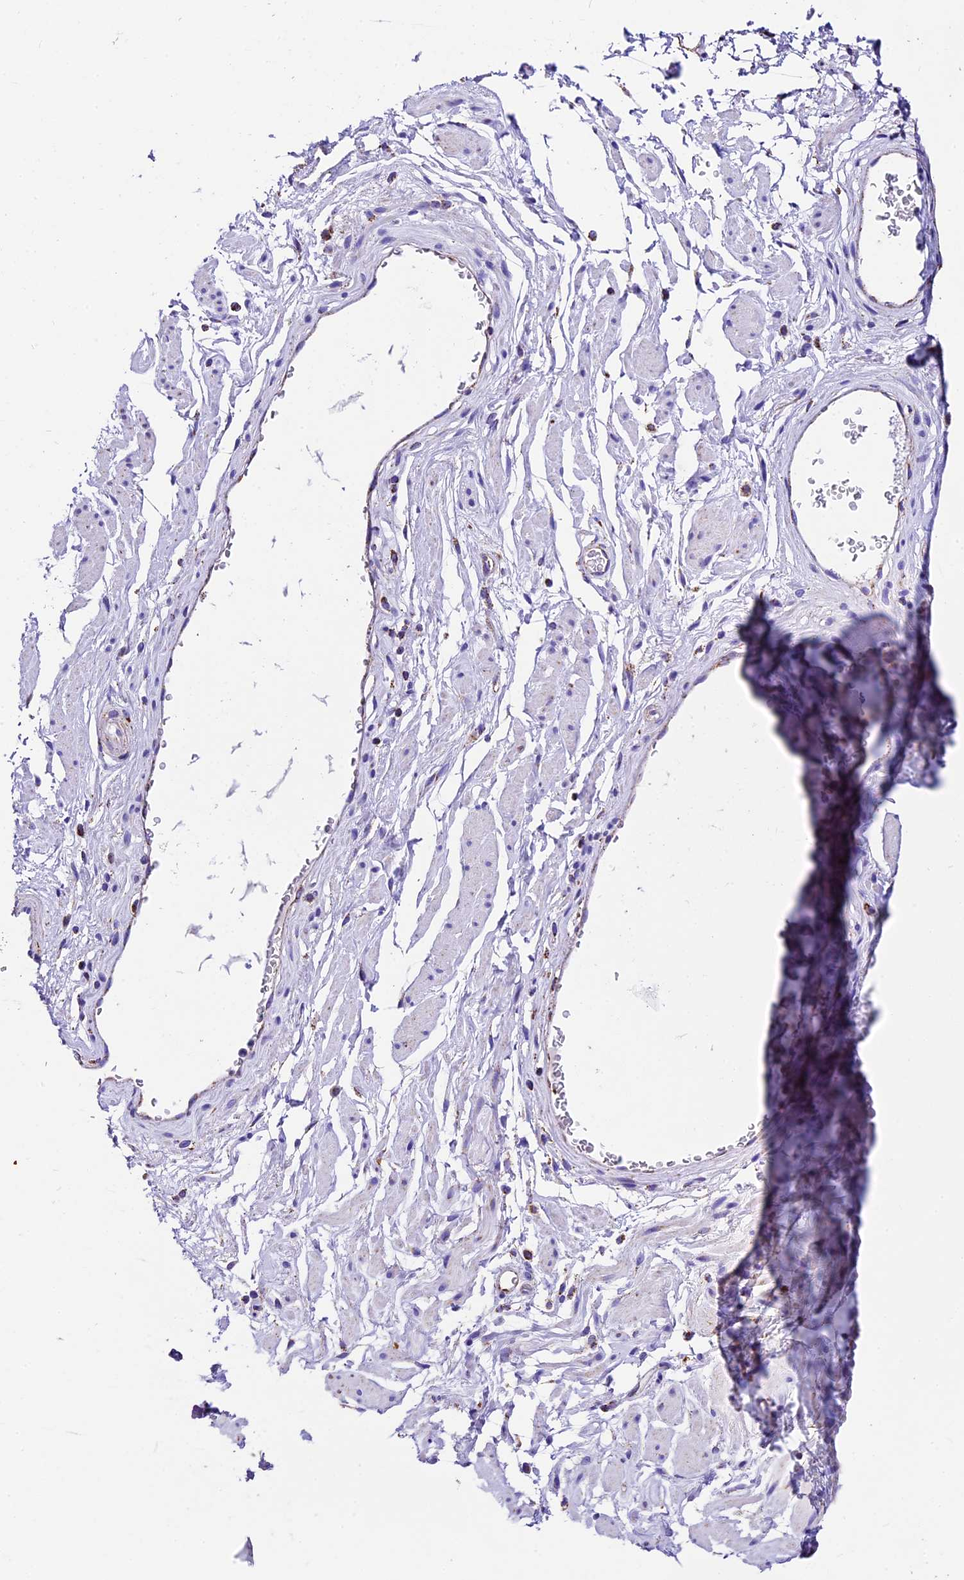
{"staining": {"intensity": "negative", "quantity": "none", "location": "none"}, "tissue": "soft tissue", "cell_type": "Chondrocytes", "image_type": "normal", "snomed": [{"axis": "morphology", "description": "Normal tissue, NOS"}, {"axis": "morphology", "description": "Adenocarcinoma, NOS"}, {"axis": "topography", "description": "Rectum"}, {"axis": "topography", "description": "Vagina"}, {"axis": "topography", "description": "Peripheral nerve tissue"}], "caption": "Micrograph shows no significant protein expression in chondrocytes of benign soft tissue. (Brightfield microscopy of DAB immunohistochemistry (IHC) at high magnification).", "gene": "DCAF5", "patient": {"sex": "female", "age": 71}}